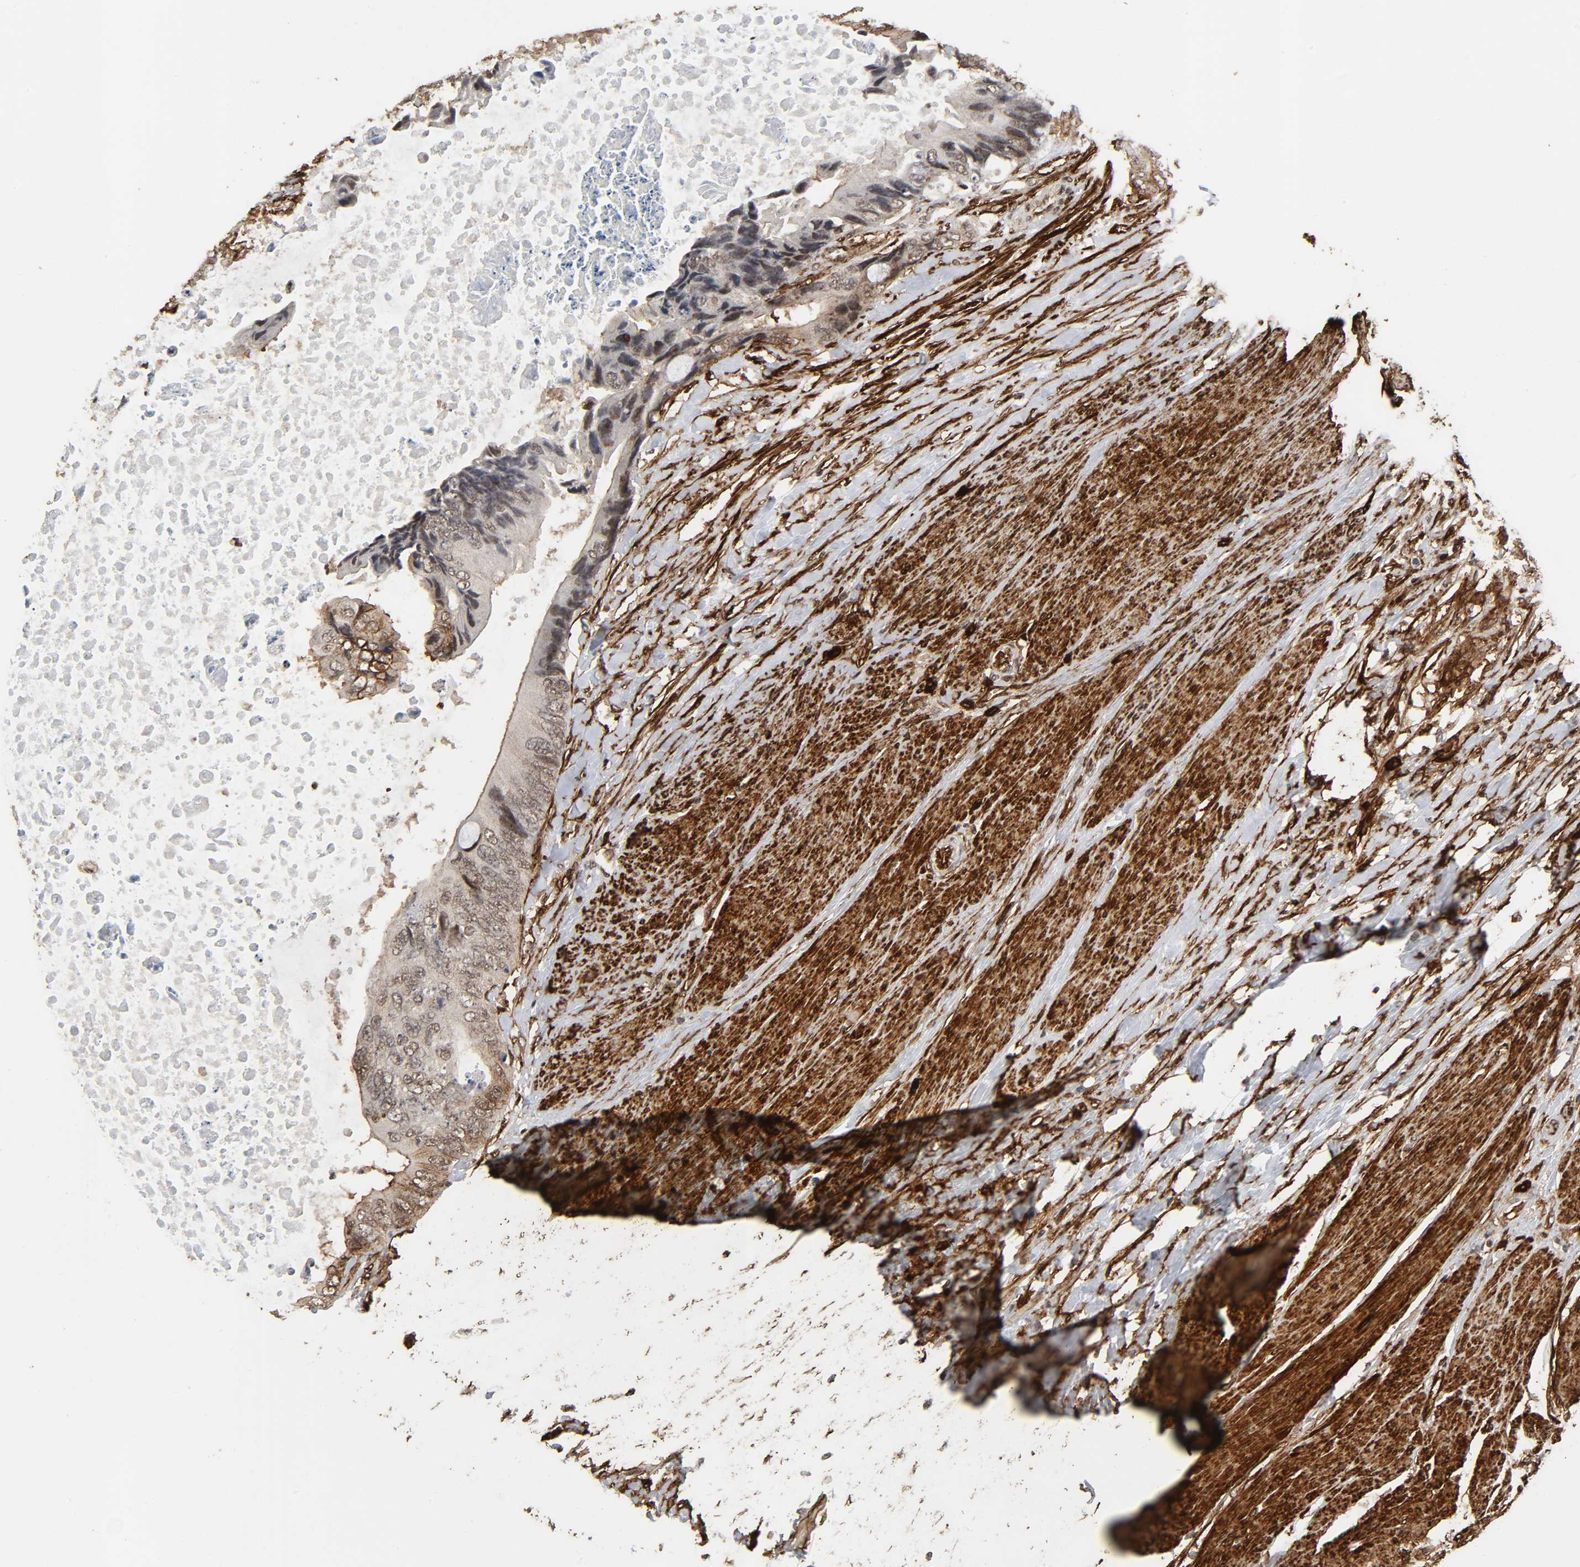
{"staining": {"intensity": "moderate", "quantity": "25%-75%", "location": "cytoplasmic/membranous,nuclear"}, "tissue": "colorectal cancer", "cell_type": "Tumor cells", "image_type": "cancer", "snomed": [{"axis": "morphology", "description": "Adenocarcinoma, NOS"}, {"axis": "topography", "description": "Rectum"}], "caption": "A high-resolution micrograph shows IHC staining of colorectal adenocarcinoma, which shows moderate cytoplasmic/membranous and nuclear expression in about 25%-75% of tumor cells.", "gene": "AHNAK2", "patient": {"sex": "female", "age": 77}}